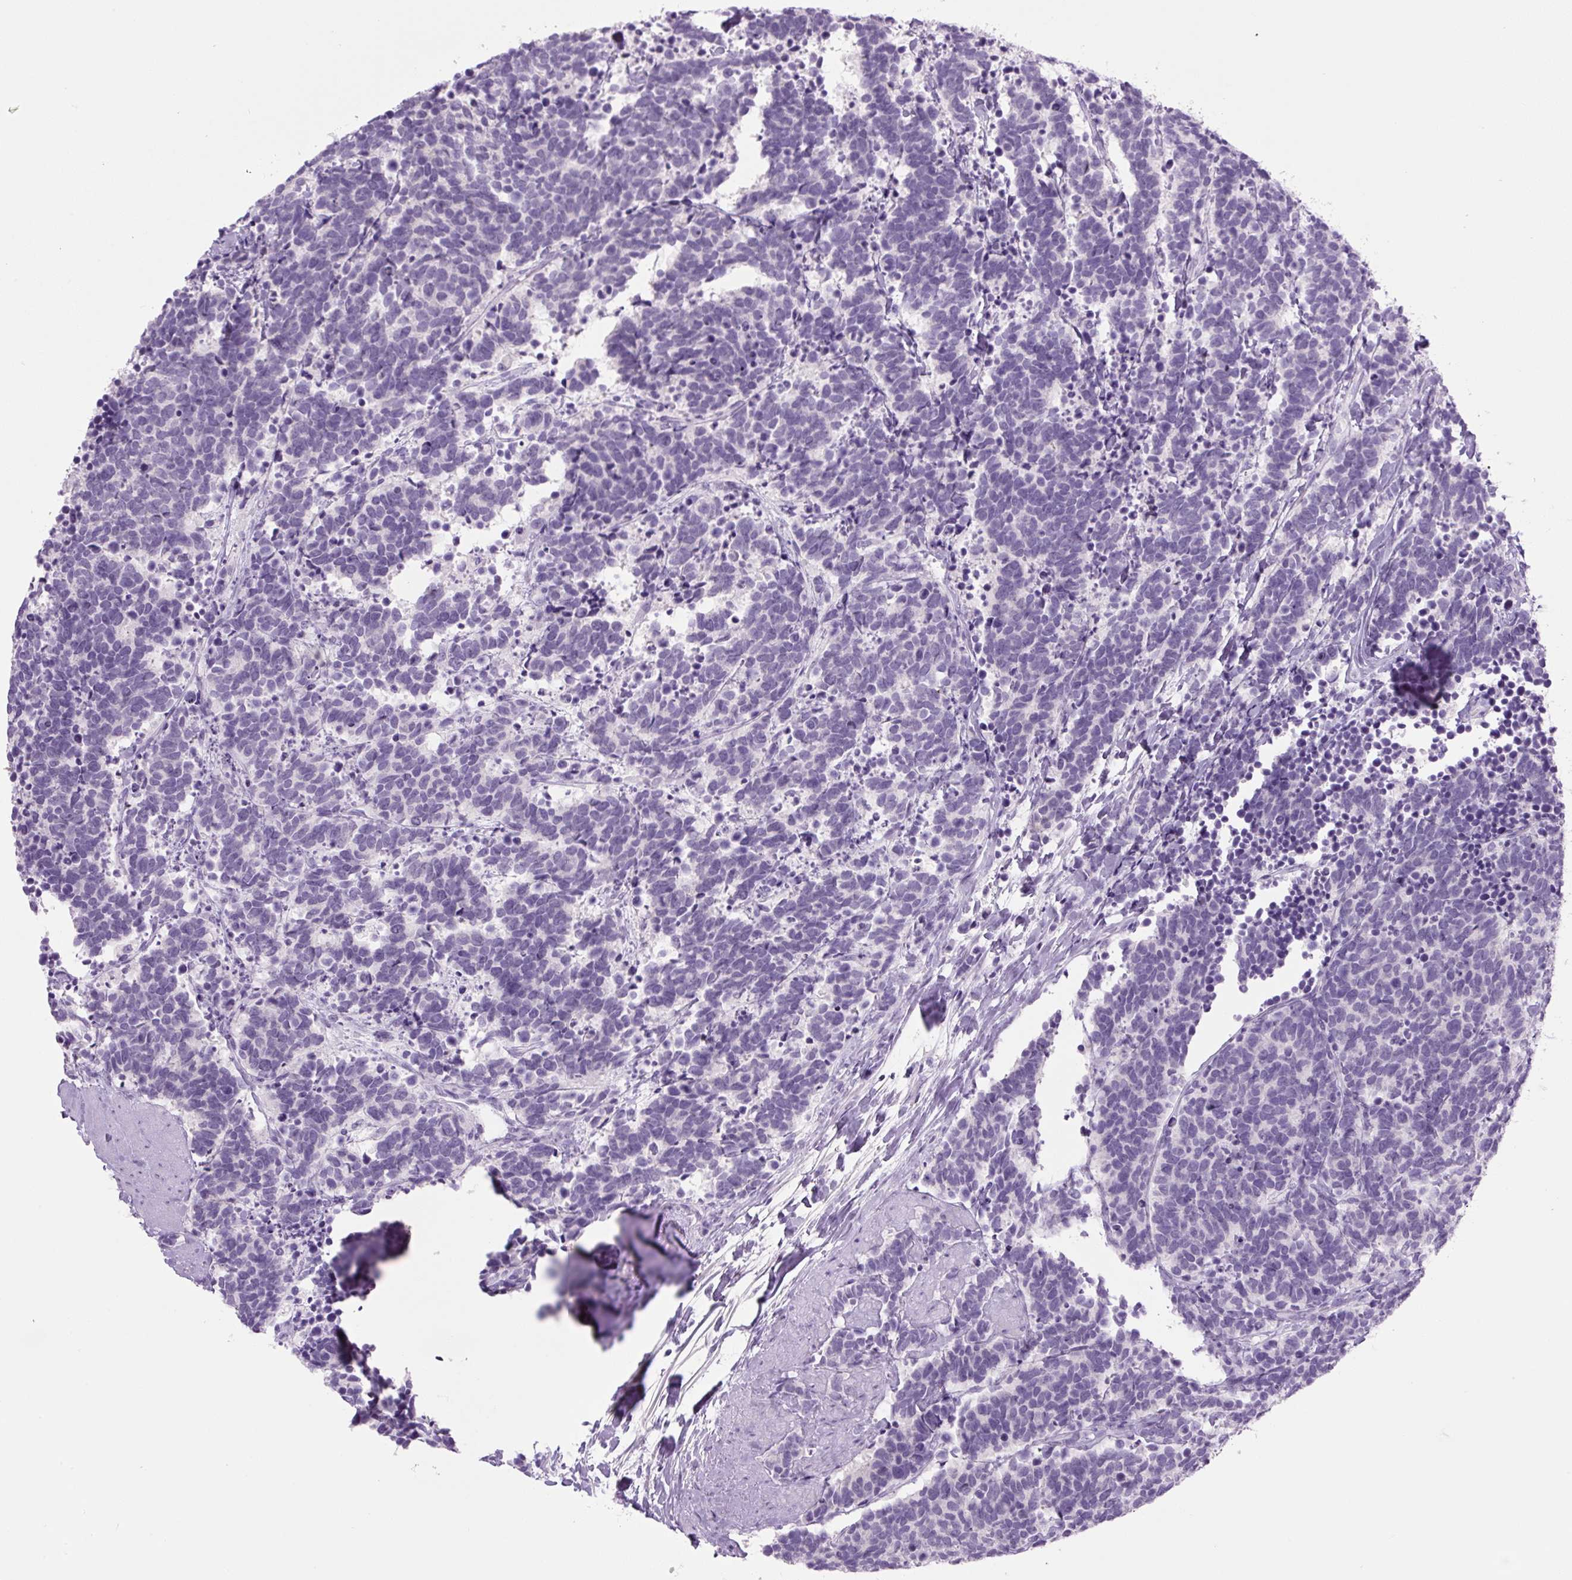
{"staining": {"intensity": "negative", "quantity": "none", "location": "none"}, "tissue": "carcinoid", "cell_type": "Tumor cells", "image_type": "cancer", "snomed": [{"axis": "morphology", "description": "Carcinoma, NOS"}, {"axis": "morphology", "description": "Carcinoid, malignant, NOS"}, {"axis": "topography", "description": "Prostate"}], "caption": "An immunohistochemistry photomicrograph of malignant carcinoid is shown. There is no staining in tumor cells of malignant carcinoid.", "gene": "COL9A2", "patient": {"sex": "male", "age": 57}}